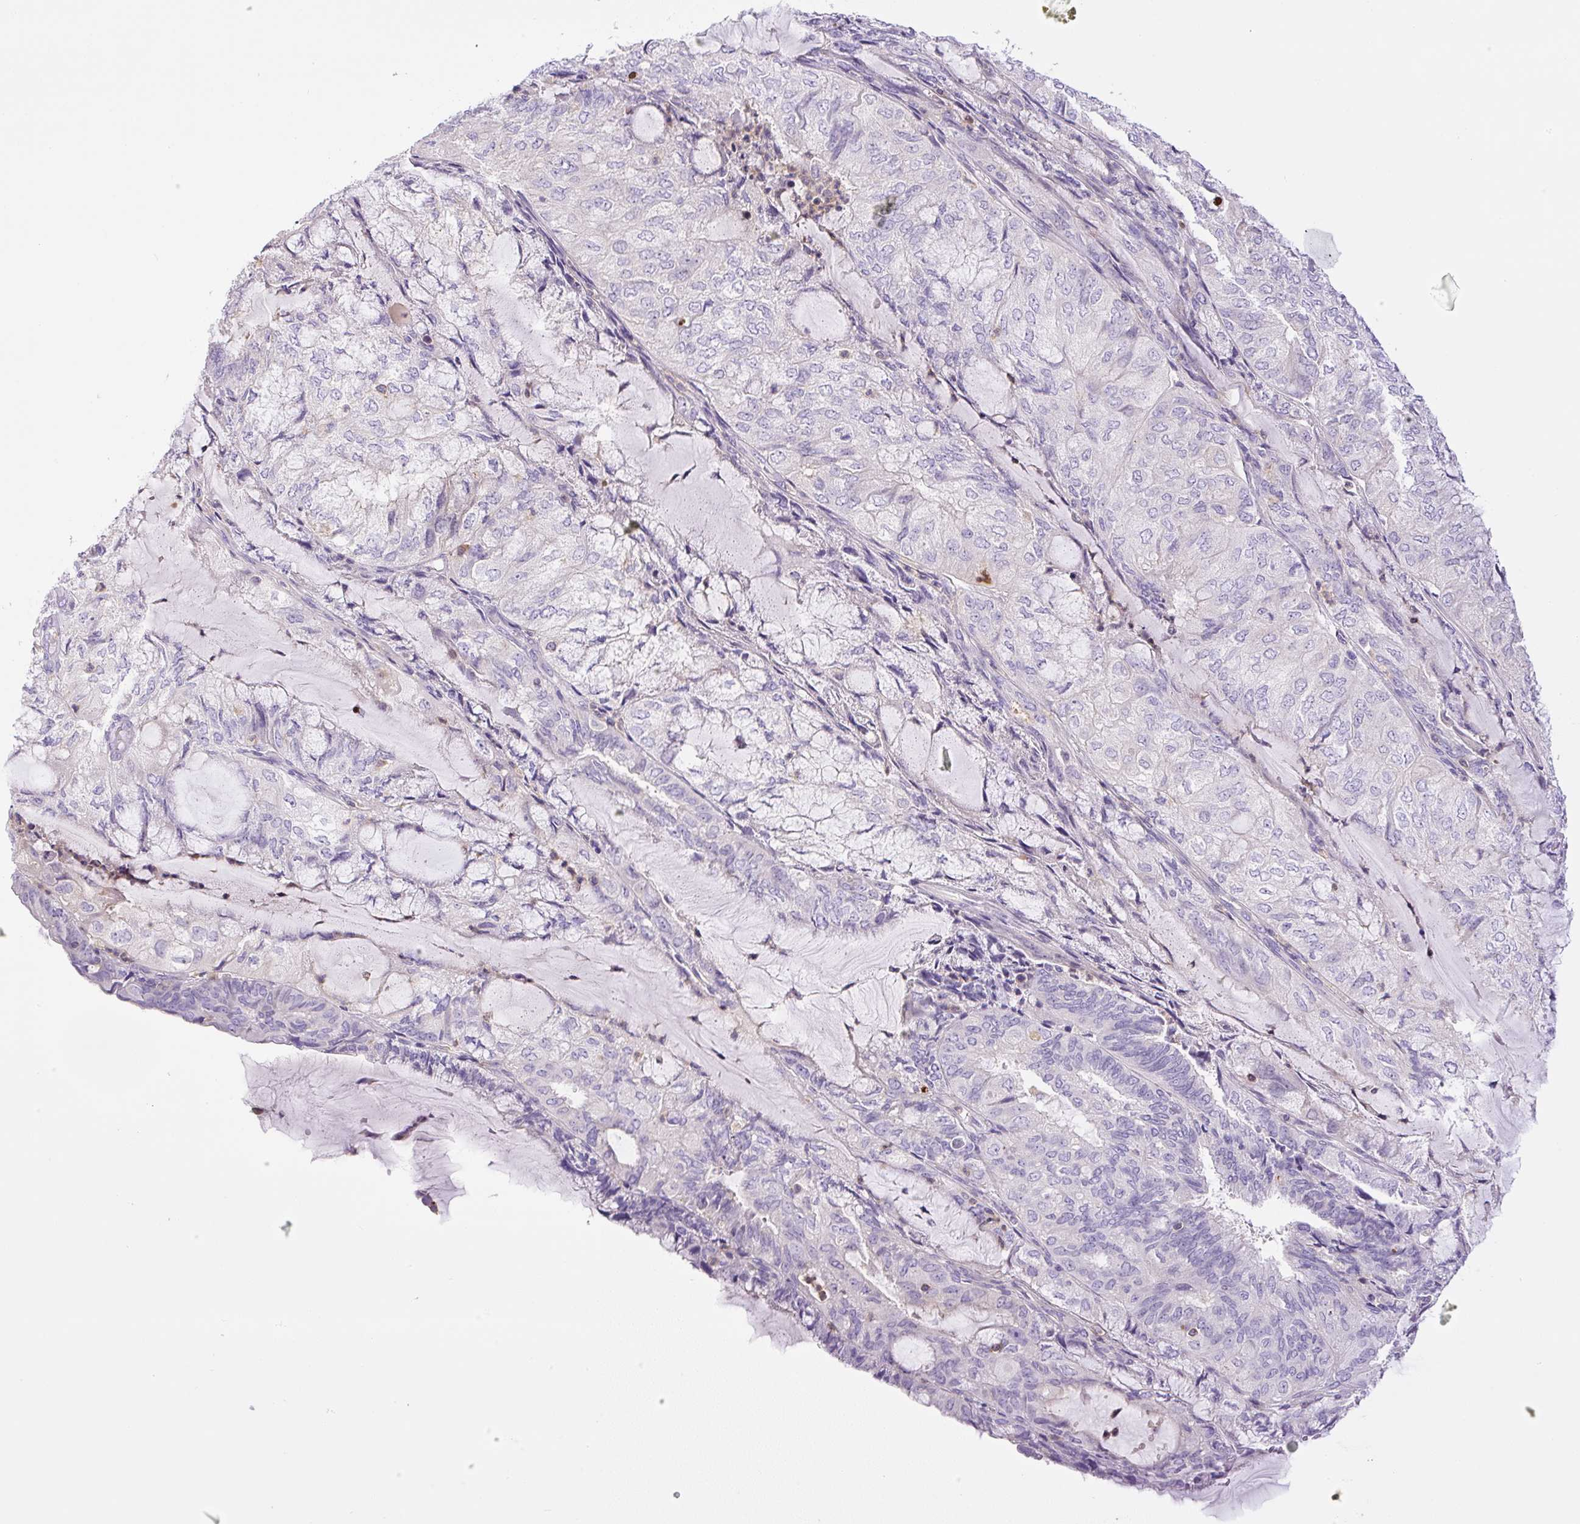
{"staining": {"intensity": "negative", "quantity": "none", "location": "none"}, "tissue": "endometrial cancer", "cell_type": "Tumor cells", "image_type": "cancer", "snomed": [{"axis": "morphology", "description": "Adenocarcinoma, NOS"}, {"axis": "topography", "description": "Endometrium"}], "caption": "Immunohistochemical staining of human endometrial cancer shows no significant staining in tumor cells.", "gene": "PIP5KL1", "patient": {"sex": "female", "age": 81}}